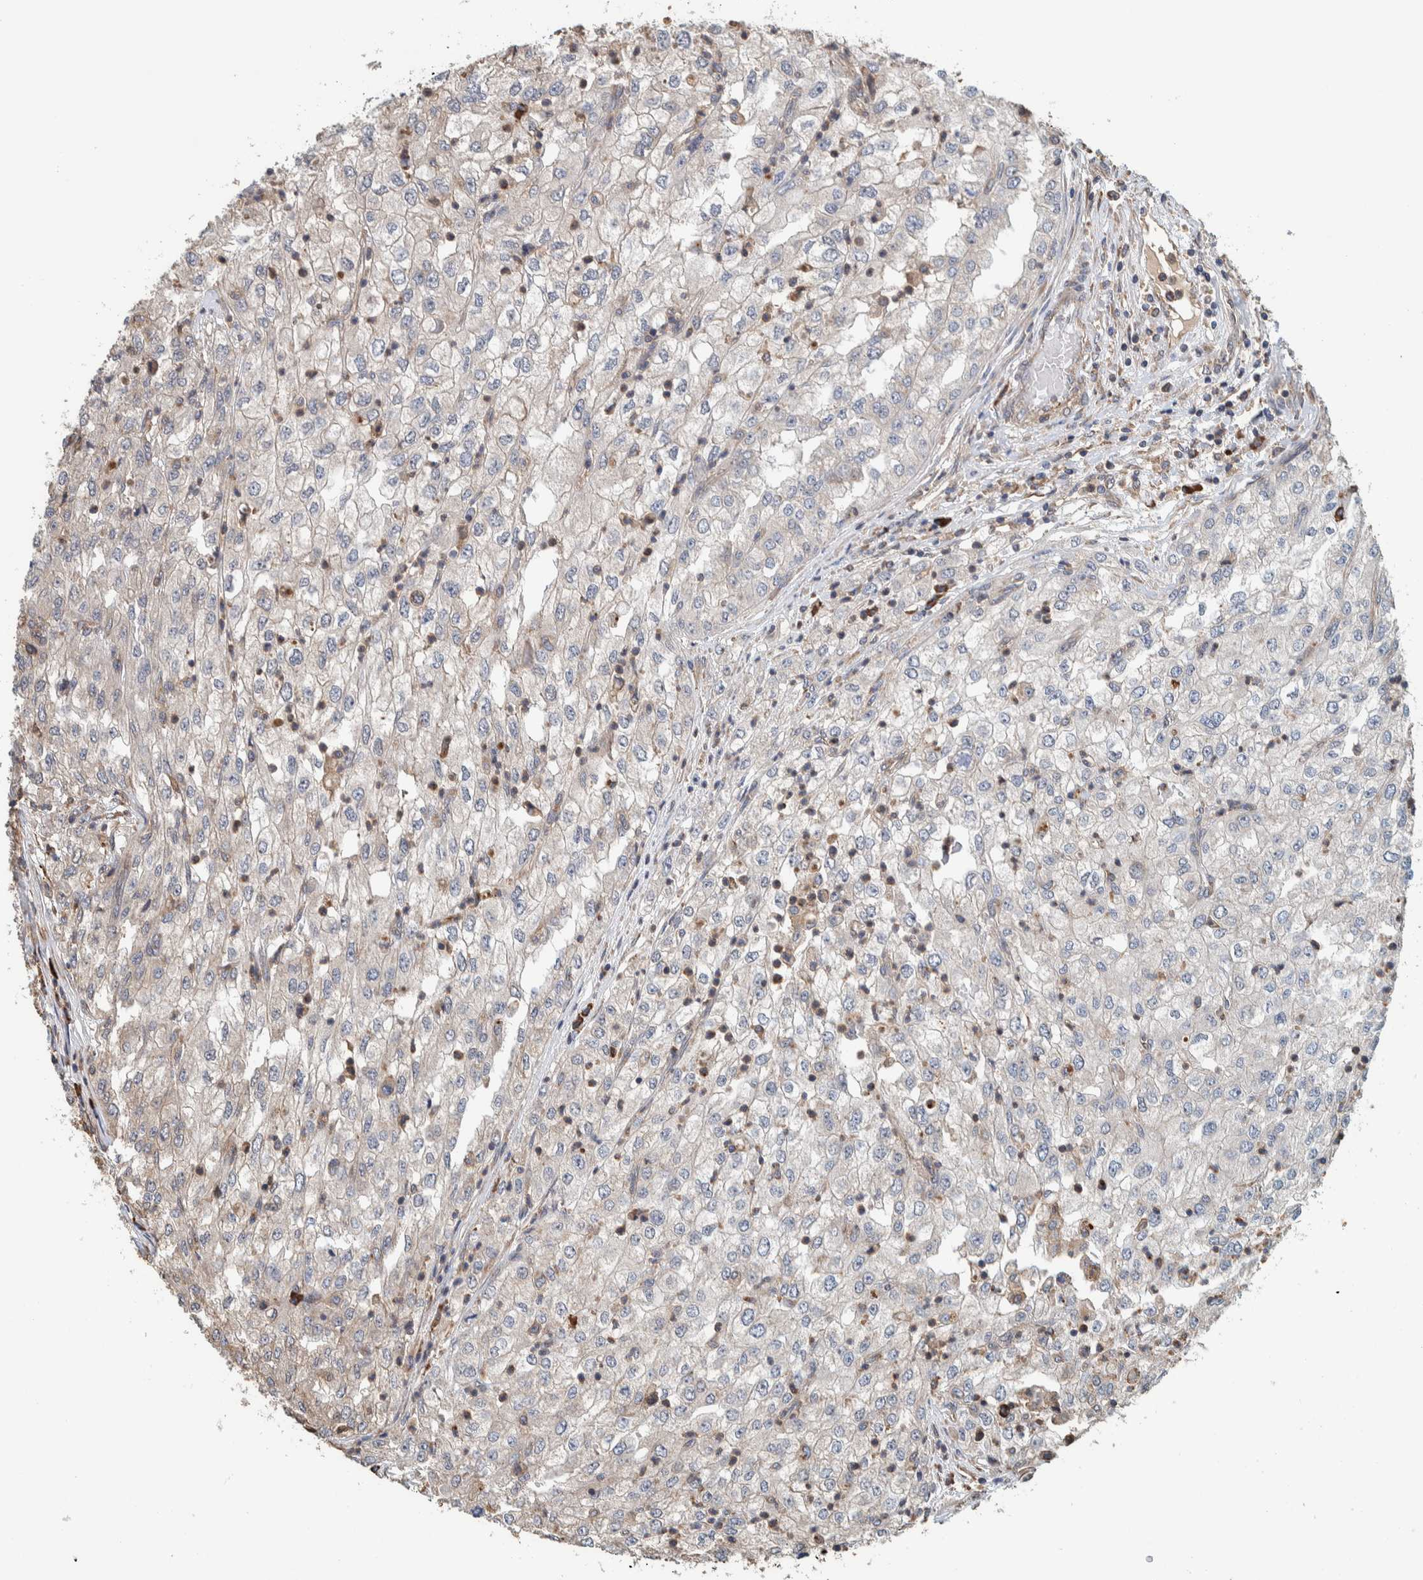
{"staining": {"intensity": "weak", "quantity": "25%-75%", "location": "cytoplasmic/membranous"}, "tissue": "renal cancer", "cell_type": "Tumor cells", "image_type": "cancer", "snomed": [{"axis": "morphology", "description": "Adenocarcinoma, NOS"}, {"axis": "topography", "description": "Kidney"}], "caption": "Renal cancer (adenocarcinoma) stained for a protein shows weak cytoplasmic/membranous positivity in tumor cells.", "gene": "PLA2G3", "patient": {"sex": "female", "age": 54}}